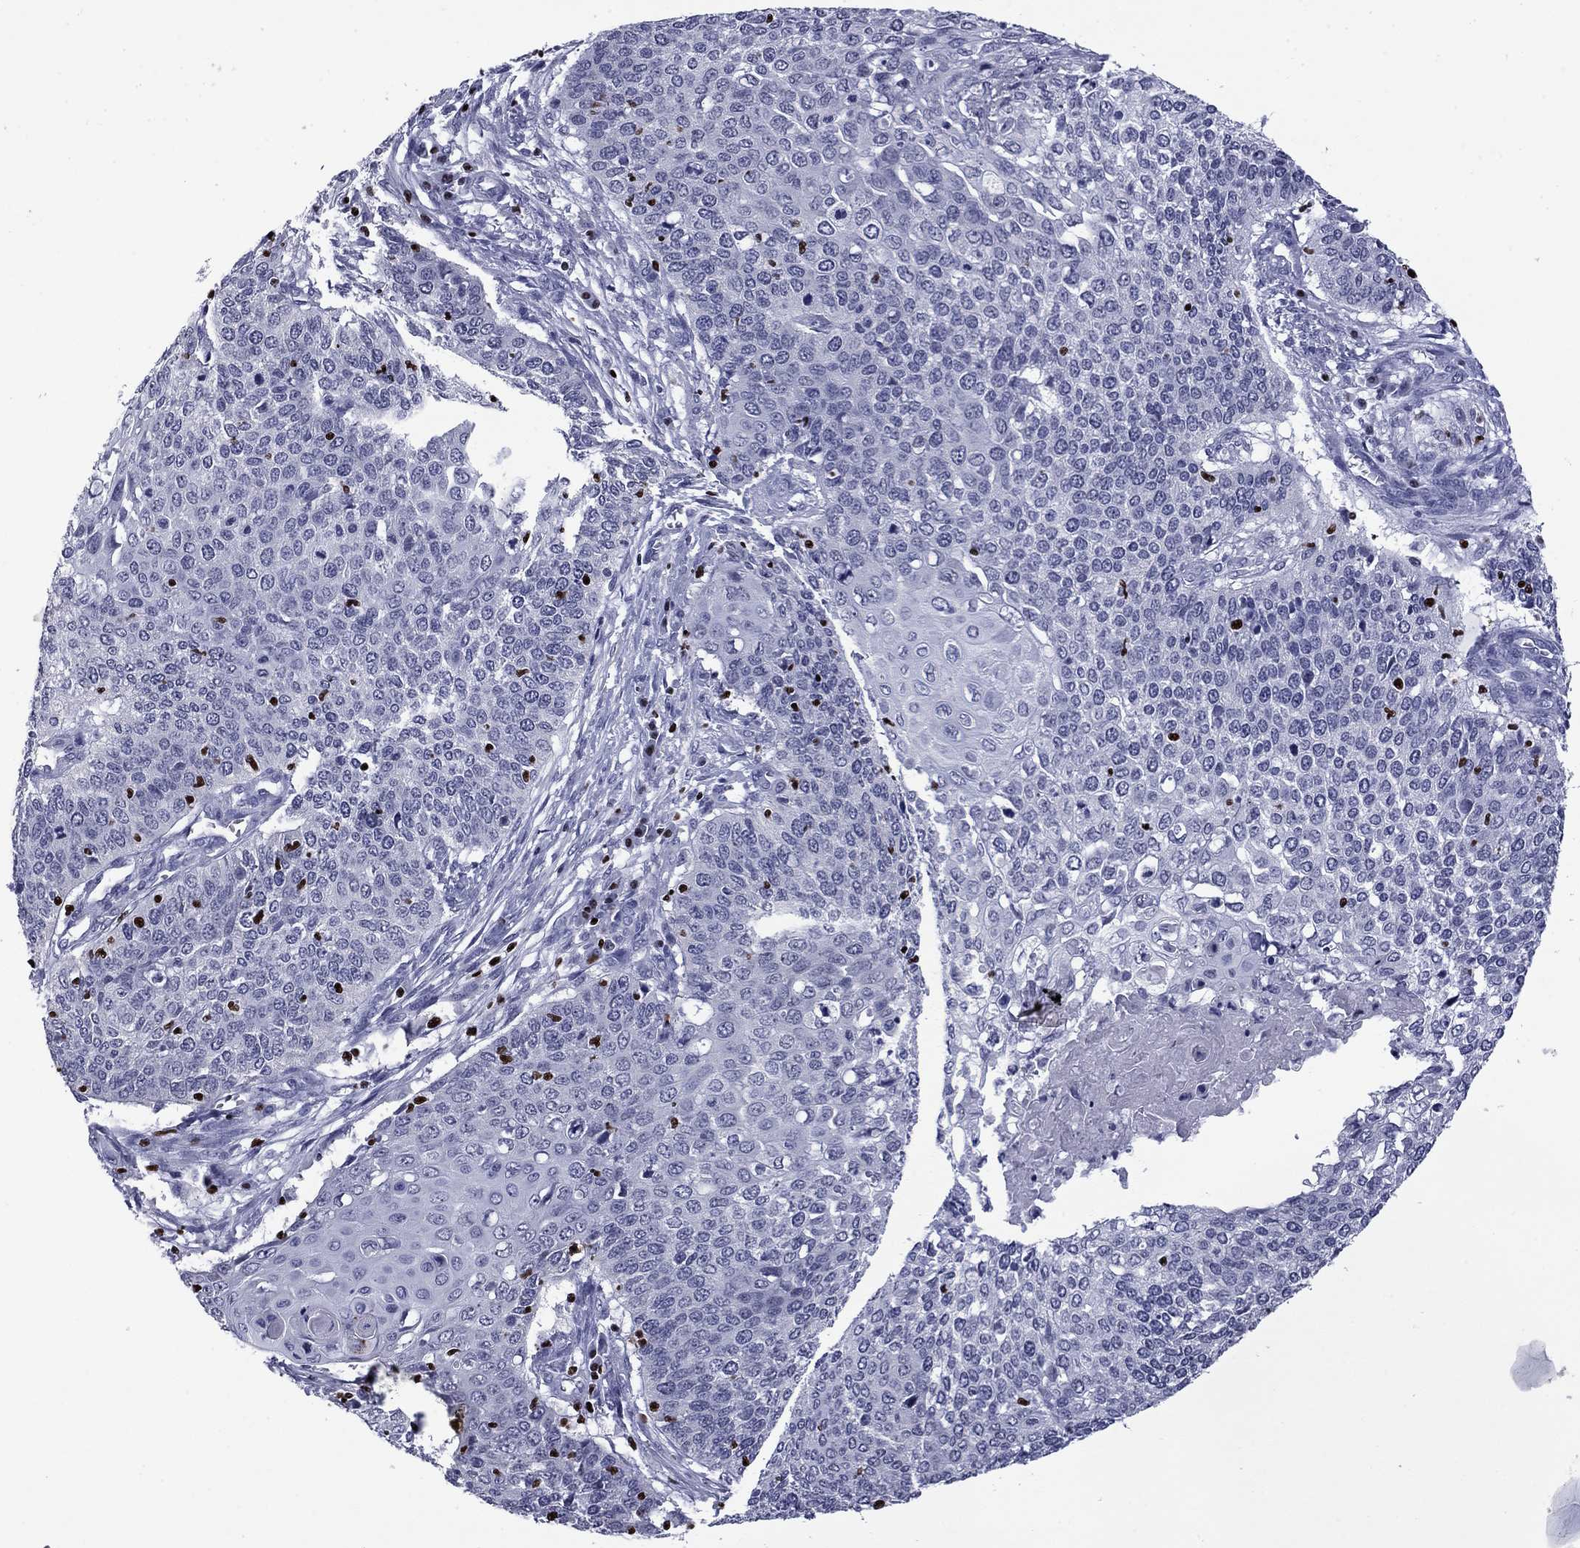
{"staining": {"intensity": "negative", "quantity": "none", "location": "none"}, "tissue": "cervical cancer", "cell_type": "Tumor cells", "image_type": "cancer", "snomed": [{"axis": "morphology", "description": "Squamous cell carcinoma, NOS"}, {"axis": "topography", "description": "Cervix"}], "caption": "High magnification brightfield microscopy of cervical squamous cell carcinoma stained with DAB (brown) and counterstained with hematoxylin (blue): tumor cells show no significant positivity.", "gene": "IKZF3", "patient": {"sex": "female", "age": 39}}